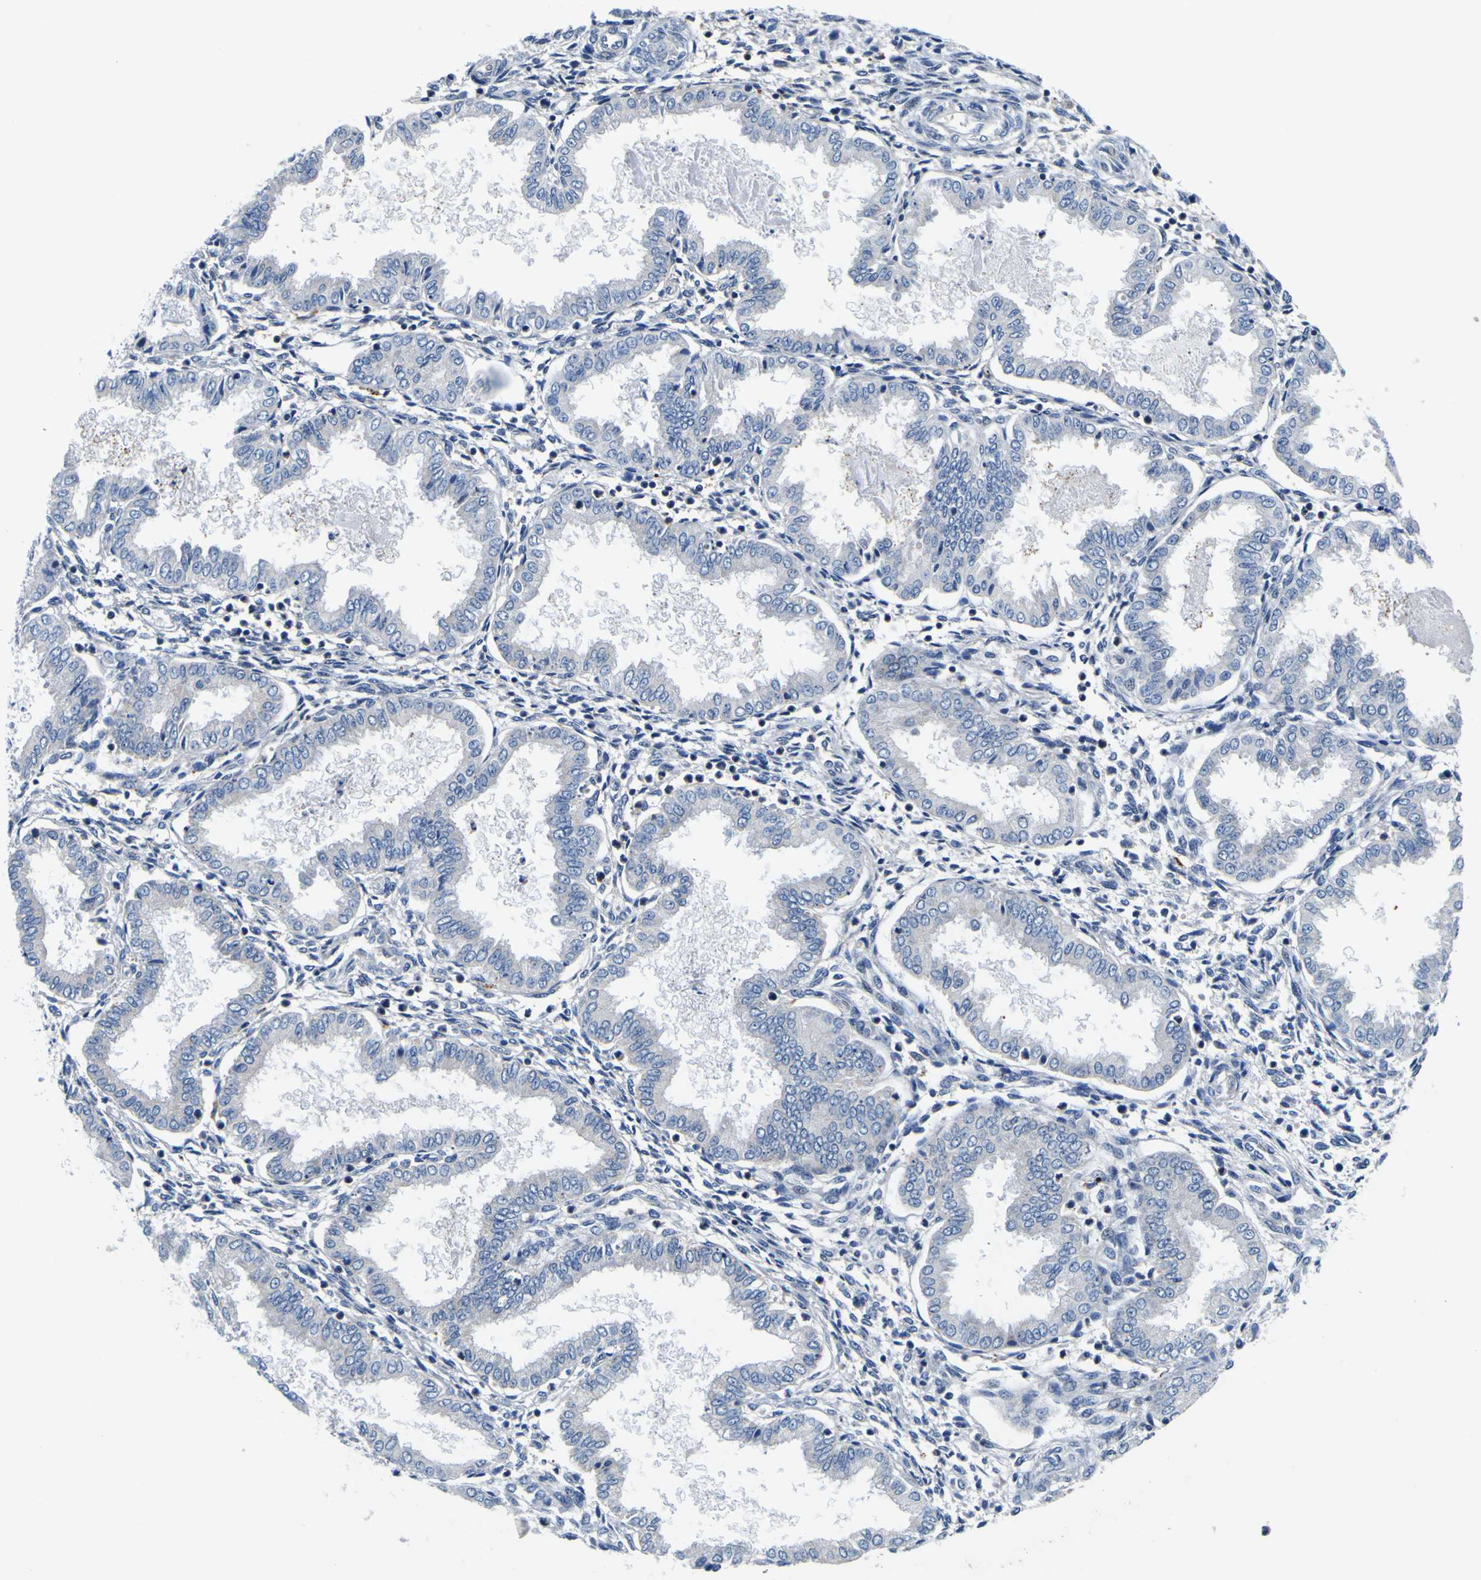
{"staining": {"intensity": "negative", "quantity": "none", "location": "none"}, "tissue": "endometrium", "cell_type": "Cells in endometrial stroma", "image_type": "normal", "snomed": [{"axis": "morphology", "description": "Normal tissue, NOS"}, {"axis": "topography", "description": "Endometrium"}], "caption": "DAB immunohistochemical staining of benign endometrium shows no significant positivity in cells in endometrial stroma.", "gene": "TNIK", "patient": {"sex": "female", "age": 33}}